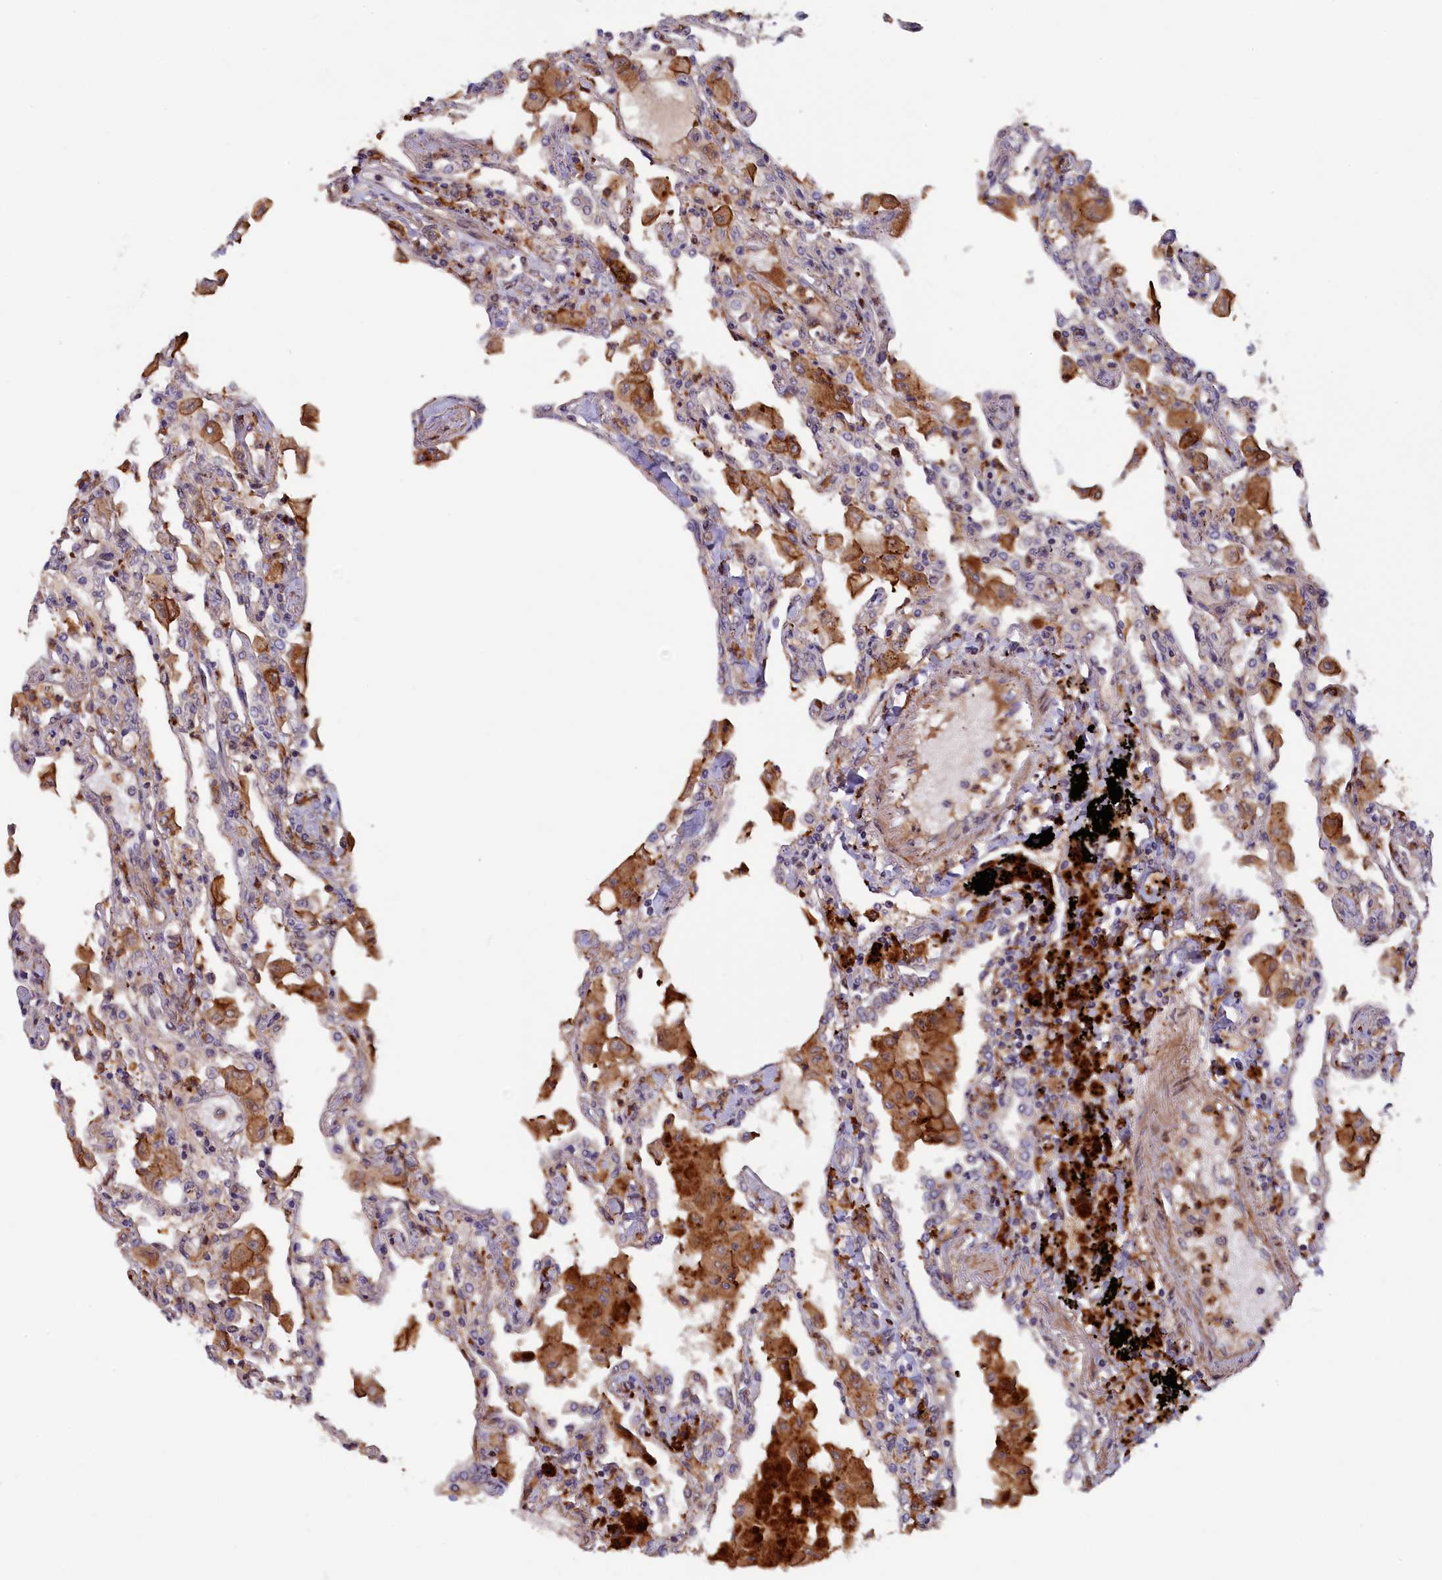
{"staining": {"intensity": "negative", "quantity": "none", "location": "none"}, "tissue": "lung", "cell_type": "Alveolar cells", "image_type": "normal", "snomed": [{"axis": "morphology", "description": "Normal tissue, NOS"}, {"axis": "topography", "description": "Bronchus"}, {"axis": "topography", "description": "Lung"}], "caption": "Alveolar cells show no significant positivity in unremarkable lung. Brightfield microscopy of immunohistochemistry (IHC) stained with DAB (3,3'-diaminobenzidine) (brown) and hematoxylin (blue), captured at high magnification.", "gene": "FERMT1", "patient": {"sex": "female", "age": 49}}